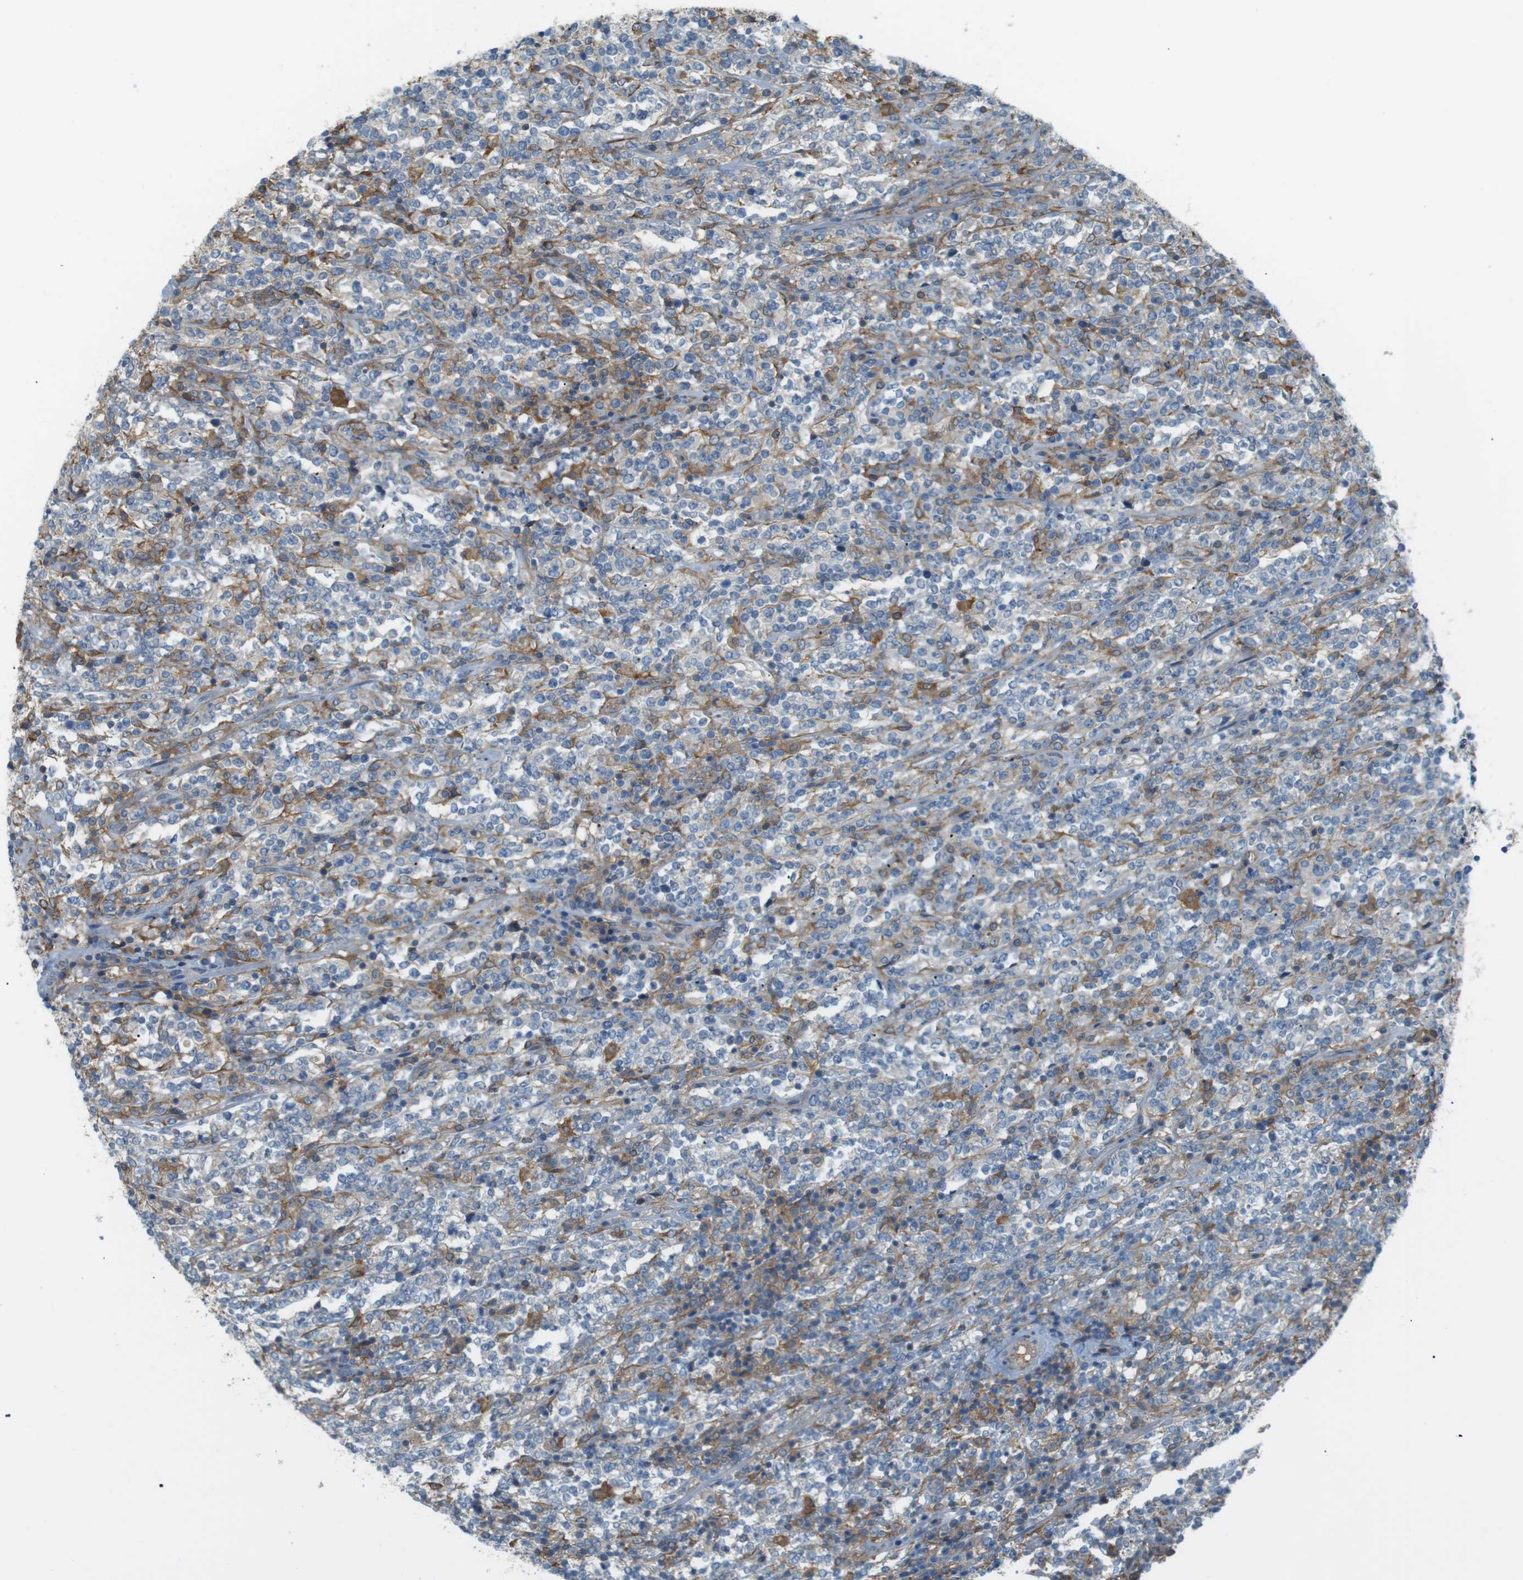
{"staining": {"intensity": "moderate", "quantity": "<25%", "location": "cytoplasmic/membranous"}, "tissue": "lymphoma", "cell_type": "Tumor cells", "image_type": "cancer", "snomed": [{"axis": "morphology", "description": "Malignant lymphoma, non-Hodgkin's type, High grade"}, {"axis": "topography", "description": "Soft tissue"}], "caption": "High-grade malignant lymphoma, non-Hodgkin's type stained with a protein marker displays moderate staining in tumor cells.", "gene": "PEPD", "patient": {"sex": "male", "age": 18}}